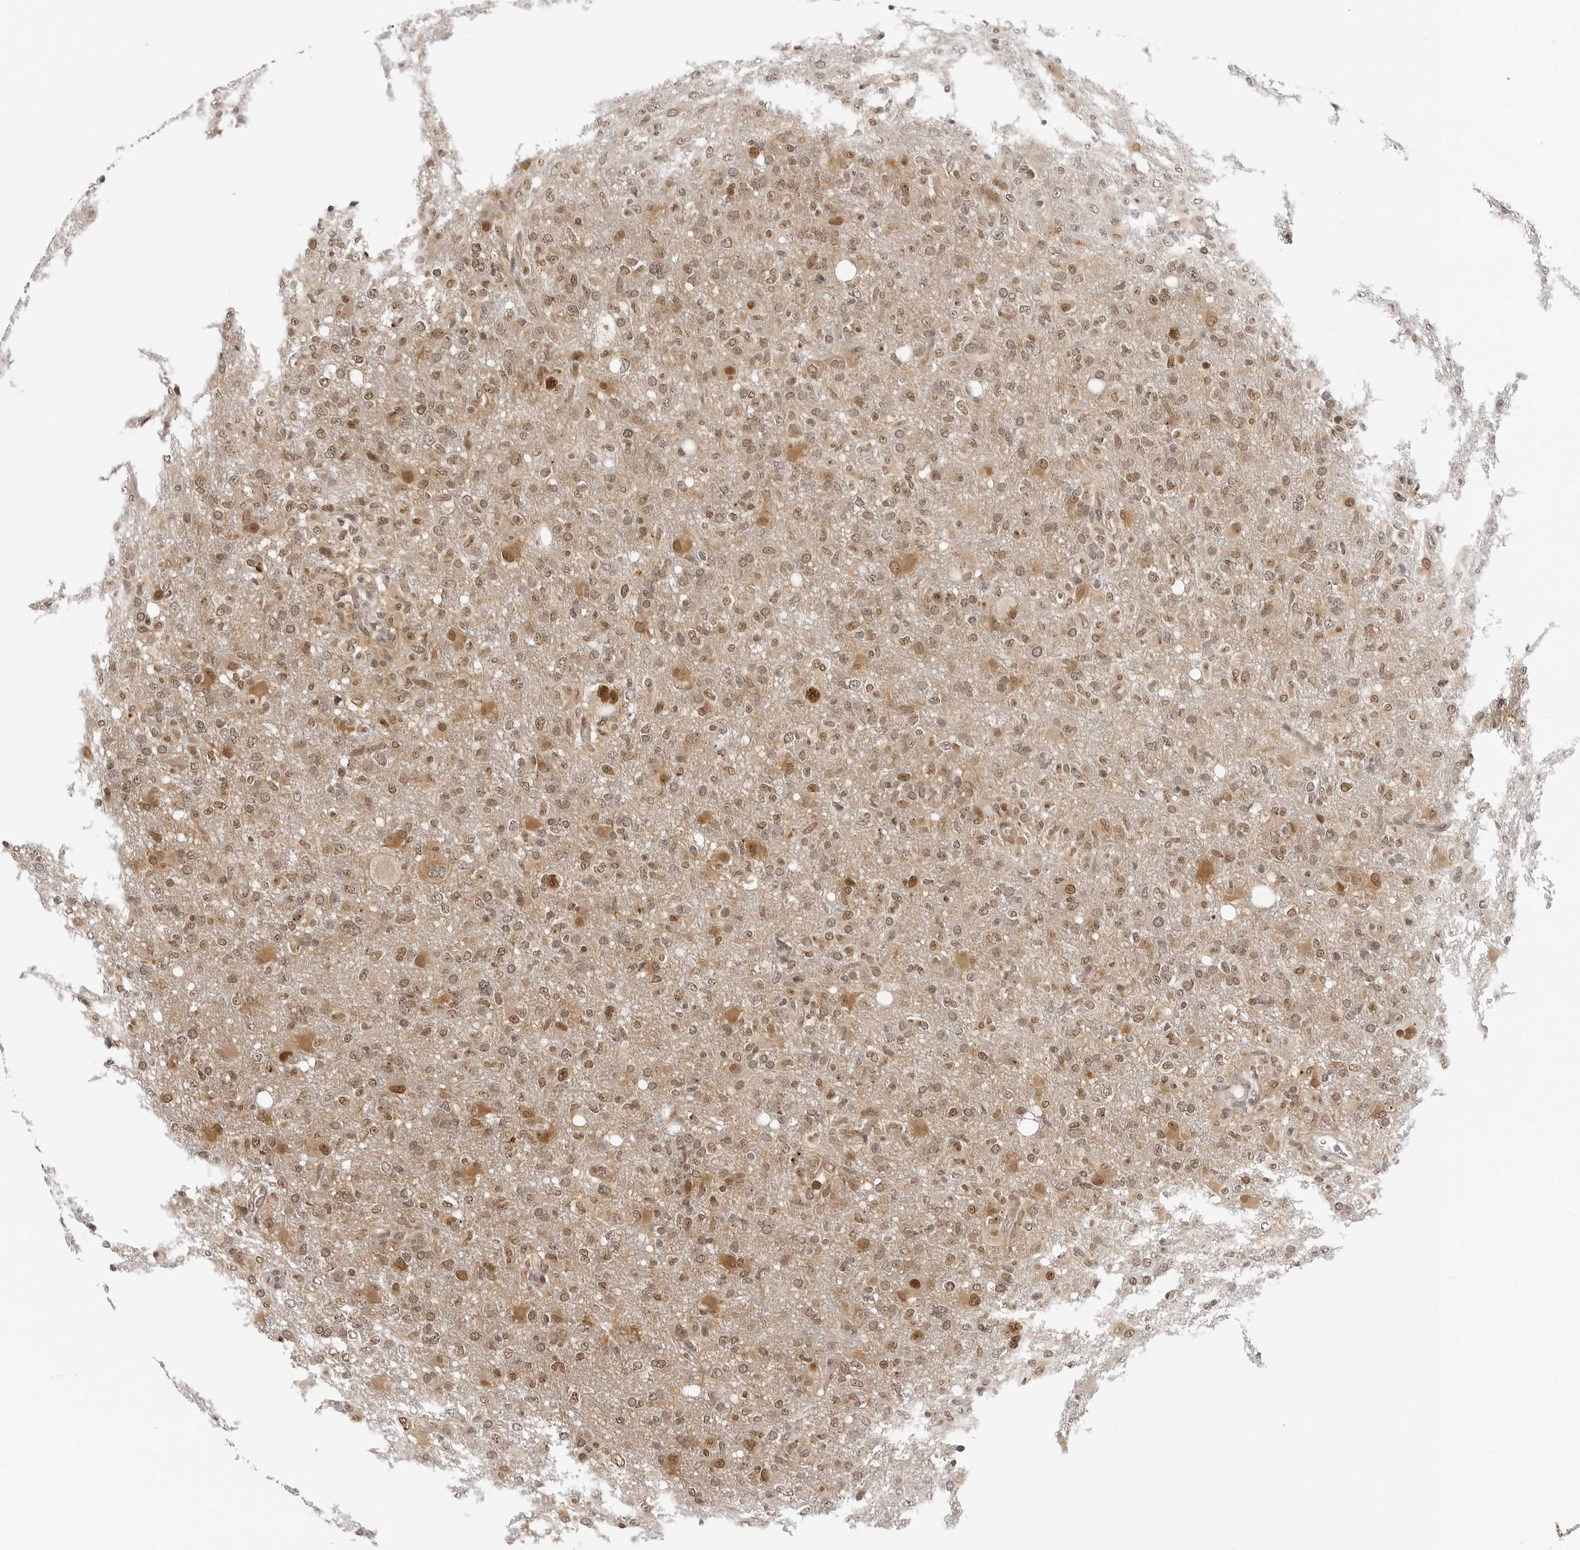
{"staining": {"intensity": "moderate", "quantity": ">75%", "location": "nuclear"}, "tissue": "glioma", "cell_type": "Tumor cells", "image_type": "cancer", "snomed": [{"axis": "morphology", "description": "Glioma, malignant, High grade"}, {"axis": "topography", "description": "Brain"}], "caption": "A brown stain labels moderate nuclear staining of a protein in human malignant high-grade glioma tumor cells. (IHC, brightfield microscopy, high magnification).", "gene": "WDR77", "patient": {"sex": "female", "age": 57}}